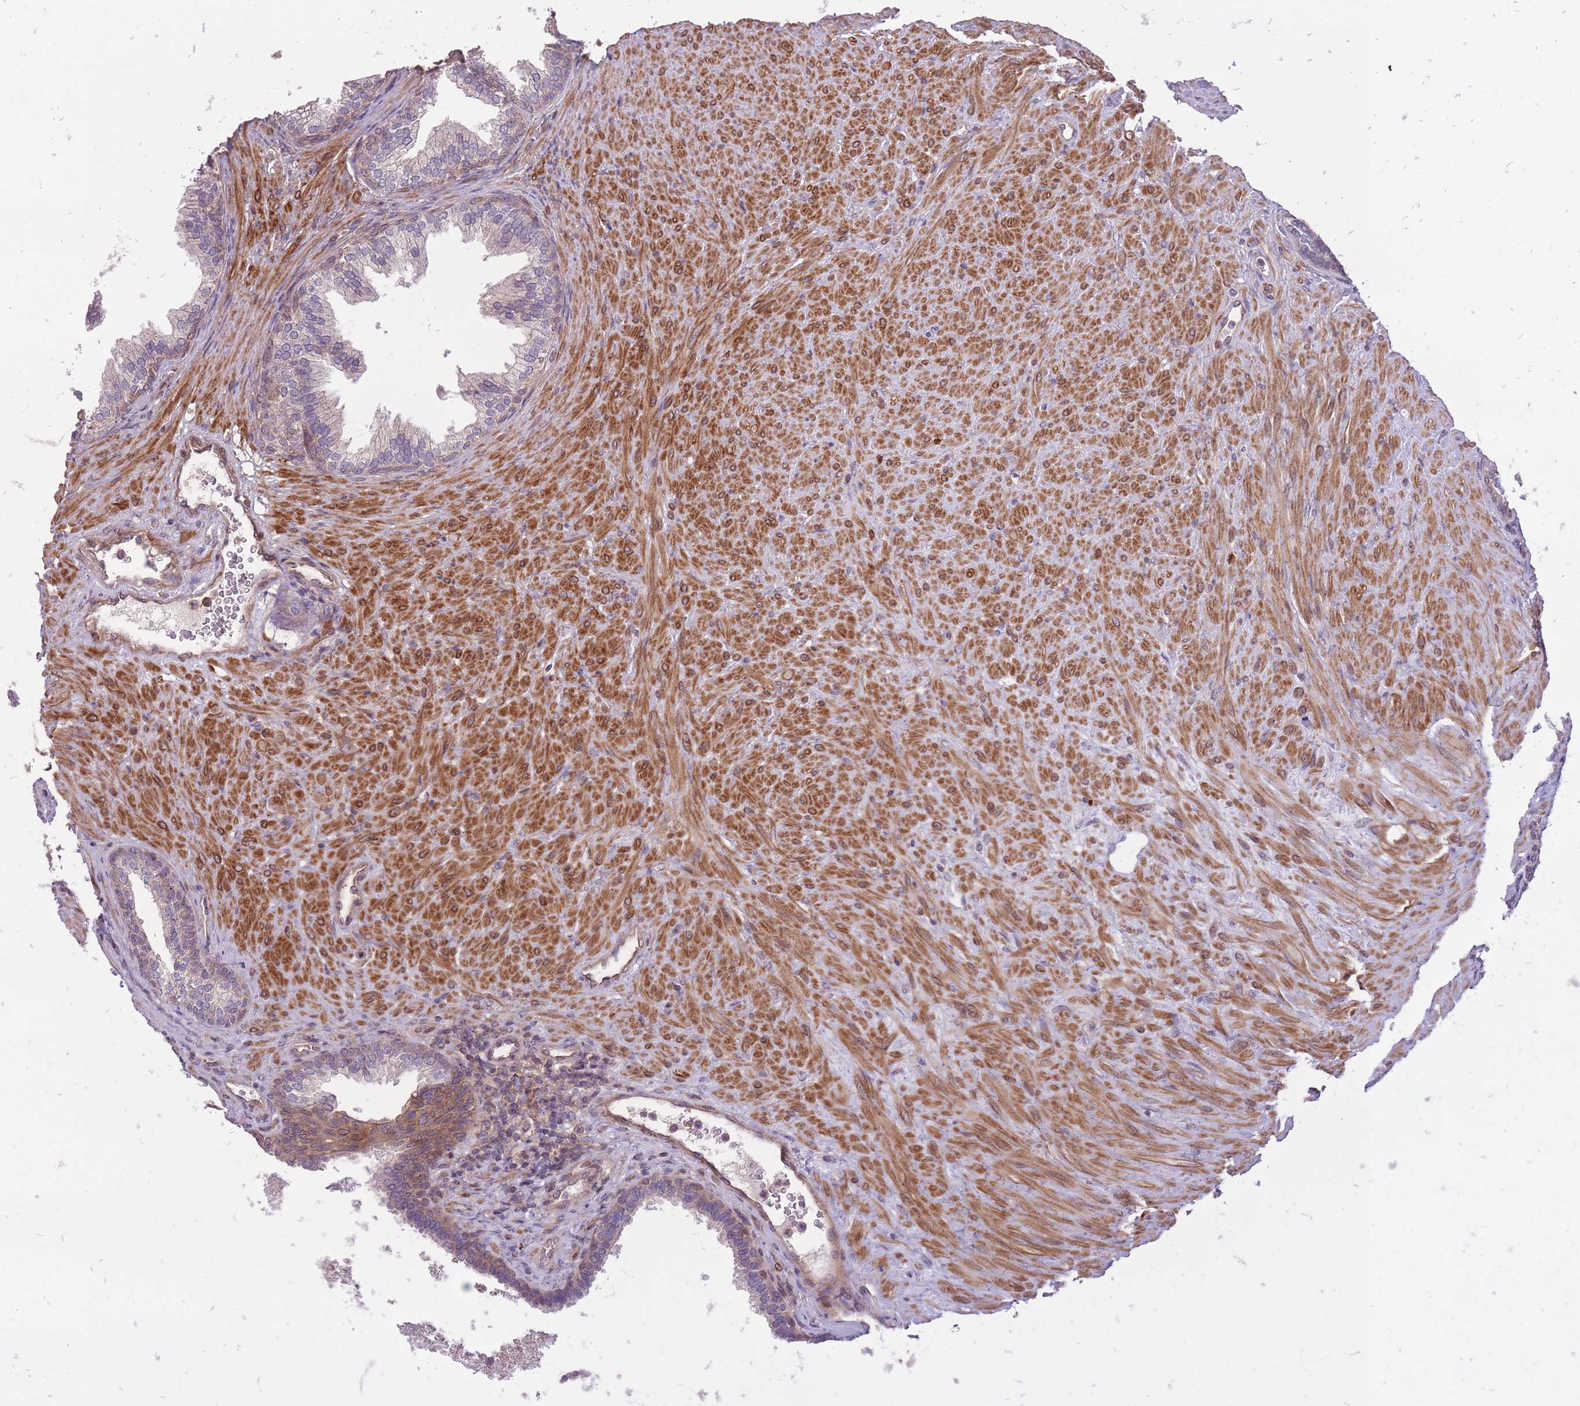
{"staining": {"intensity": "moderate", "quantity": "25%-75%", "location": "cytoplasmic/membranous"}, "tissue": "prostate", "cell_type": "Glandular cells", "image_type": "normal", "snomed": [{"axis": "morphology", "description": "Normal tissue, NOS"}, {"axis": "topography", "description": "Prostate"}], "caption": "The histopathology image reveals immunohistochemical staining of benign prostate. There is moderate cytoplasmic/membranous staining is identified in approximately 25%-75% of glandular cells. Using DAB (3,3'-diaminobenzidine) (brown) and hematoxylin (blue) stains, captured at high magnification using brightfield microscopy.", "gene": "TET3", "patient": {"sex": "male", "age": 76}}